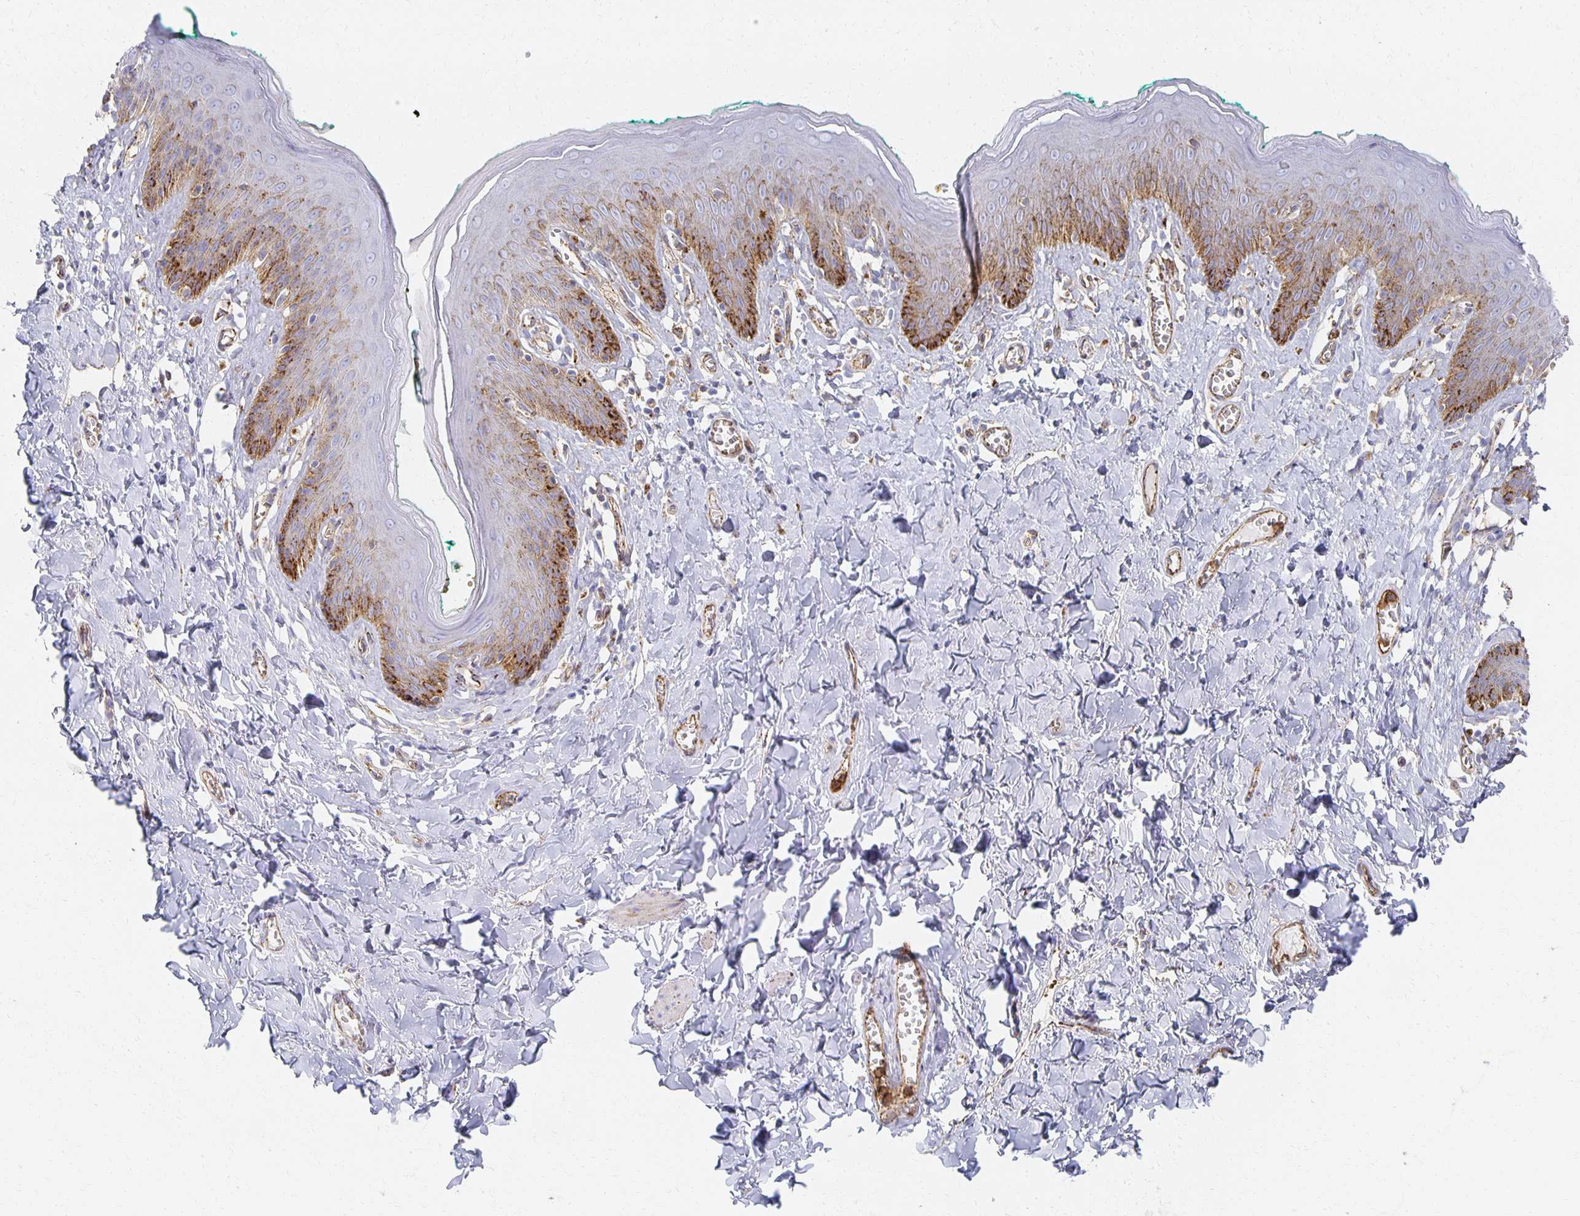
{"staining": {"intensity": "moderate", "quantity": "<25%", "location": "cytoplasmic/membranous"}, "tissue": "skin", "cell_type": "Epidermal cells", "image_type": "normal", "snomed": [{"axis": "morphology", "description": "Normal tissue, NOS"}, {"axis": "topography", "description": "Vulva"}, {"axis": "topography", "description": "Peripheral nerve tissue"}], "caption": "A low amount of moderate cytoplasmic/membranous expression is appreciated in approximately <25% of epidermal cells in unremarkable skin. (Stains: DAB in brown, nuclei in blue, Microscopy: brightfield microscopy at high magnification).", "gene": "TAAR1", "patient": {"sex": "female", "age": 66}}